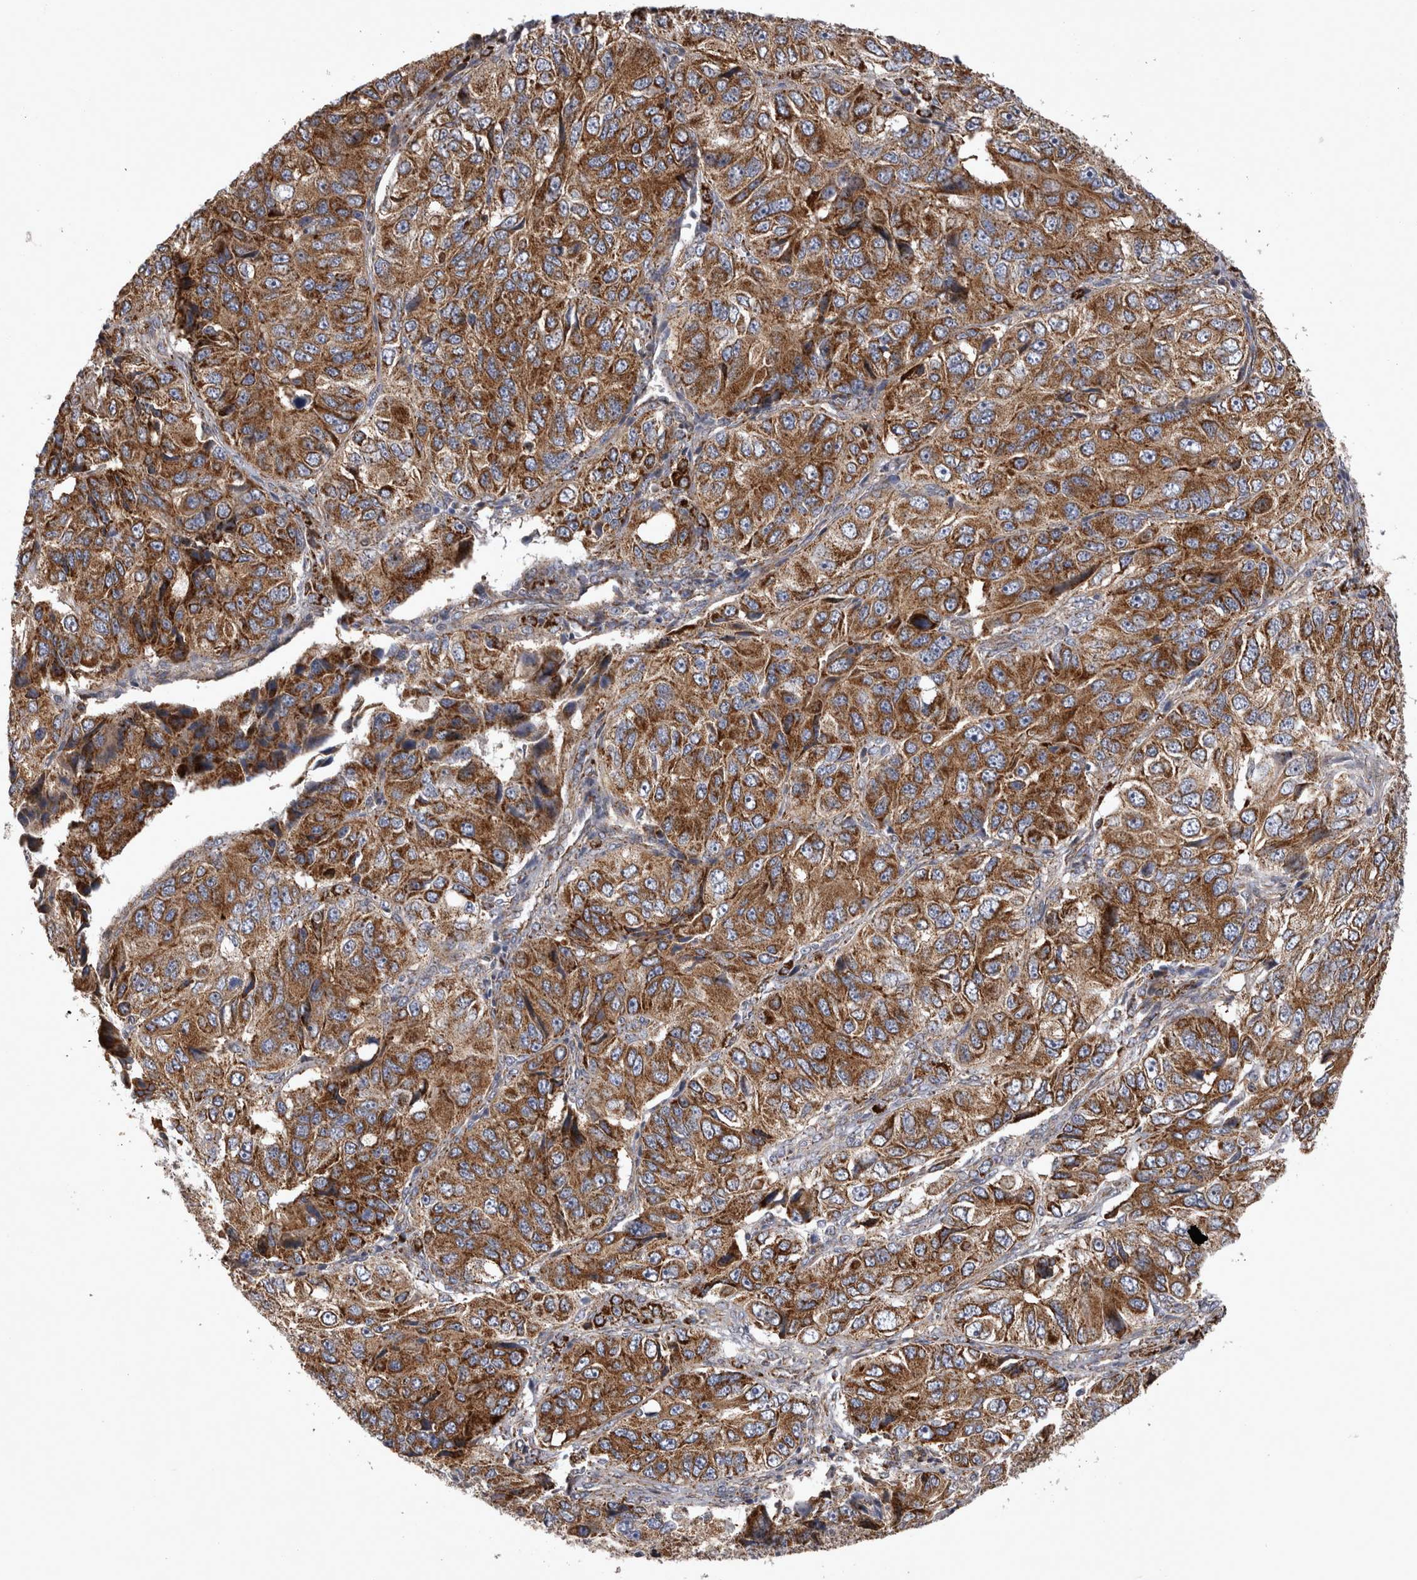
{"staining": {"intensity": "strong", "quantity": ">75%", "location": "cytoplasmic/membranous"}, "tissue": "ovarian cancer", "cell_type": "Tumor cells", "image_type": "cancer", "snomed": [{"axis": "morphology", "description": "Carcinoma, endometroid"}, {"axis": "topography", "description": "Ovary"}], "caption": "Approximately >75% of tumor cells in human endometroid carcinoma (ovarian) display strong cytoplasmic/membranous protein positivity as visualized by brown immunohistochemical staining.", "gene": "TSPOAP1", "patient": {"sex": "female", "age": 51}}